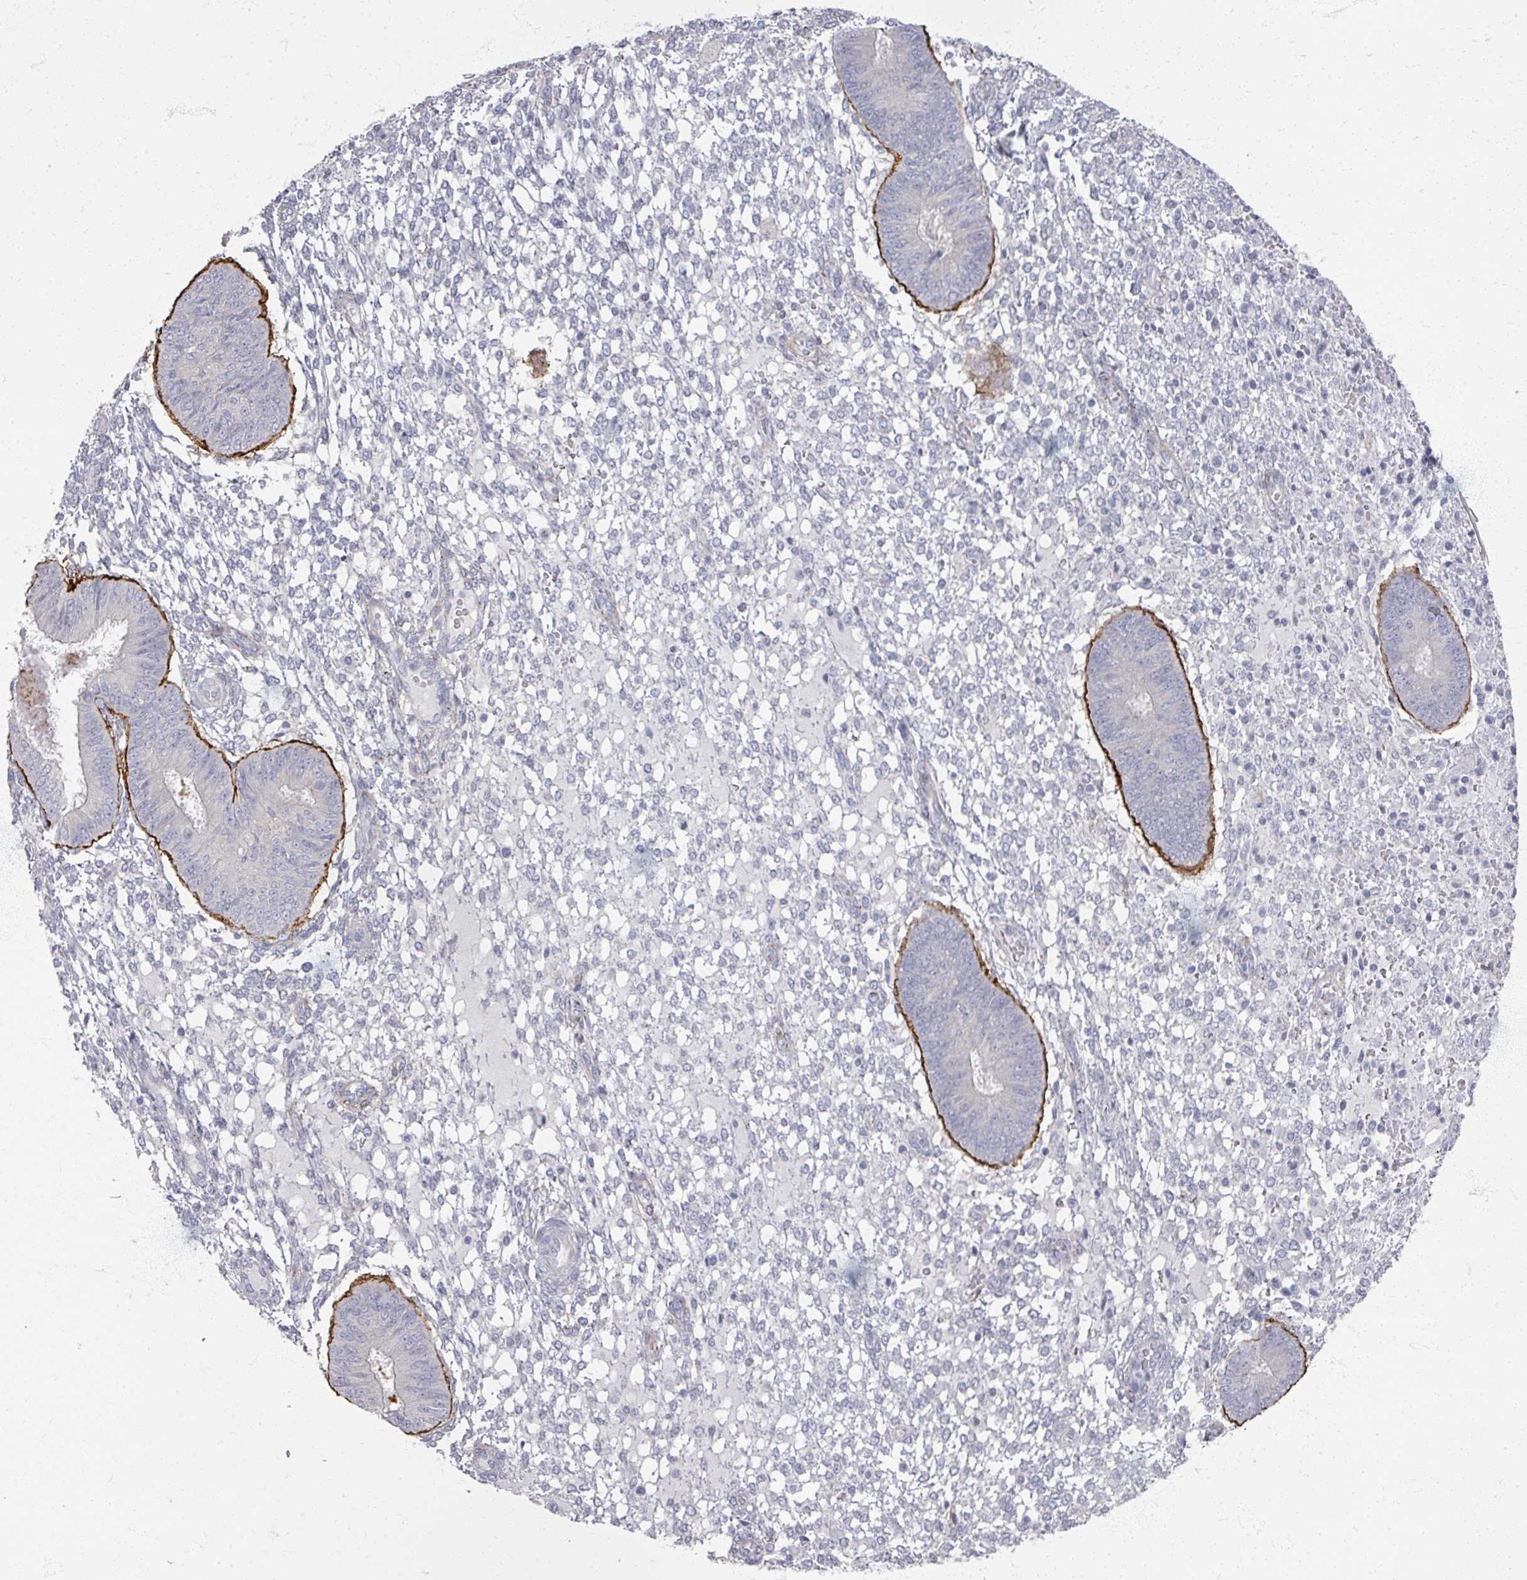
{"staining": {"intensity": "negative", "quantity": "none", "location": "none"}, "tissue": "endometrium", "cell_type": "Cells in endometrial stroma", "image_type": "normal", "snomed": [{"axis": "morphology", "description": "Normal tissue, NOS"}, {"axis": "topography", "description": "Endometrium"}], "caption": "A high-resolution histopathology image shows IHC staining of unremarkable endometrium, which demonstrates no significant positivity in cells in endometrial stroma.", "gene": "TTYH3", "patient": {"sex": "female", "age": 49}}